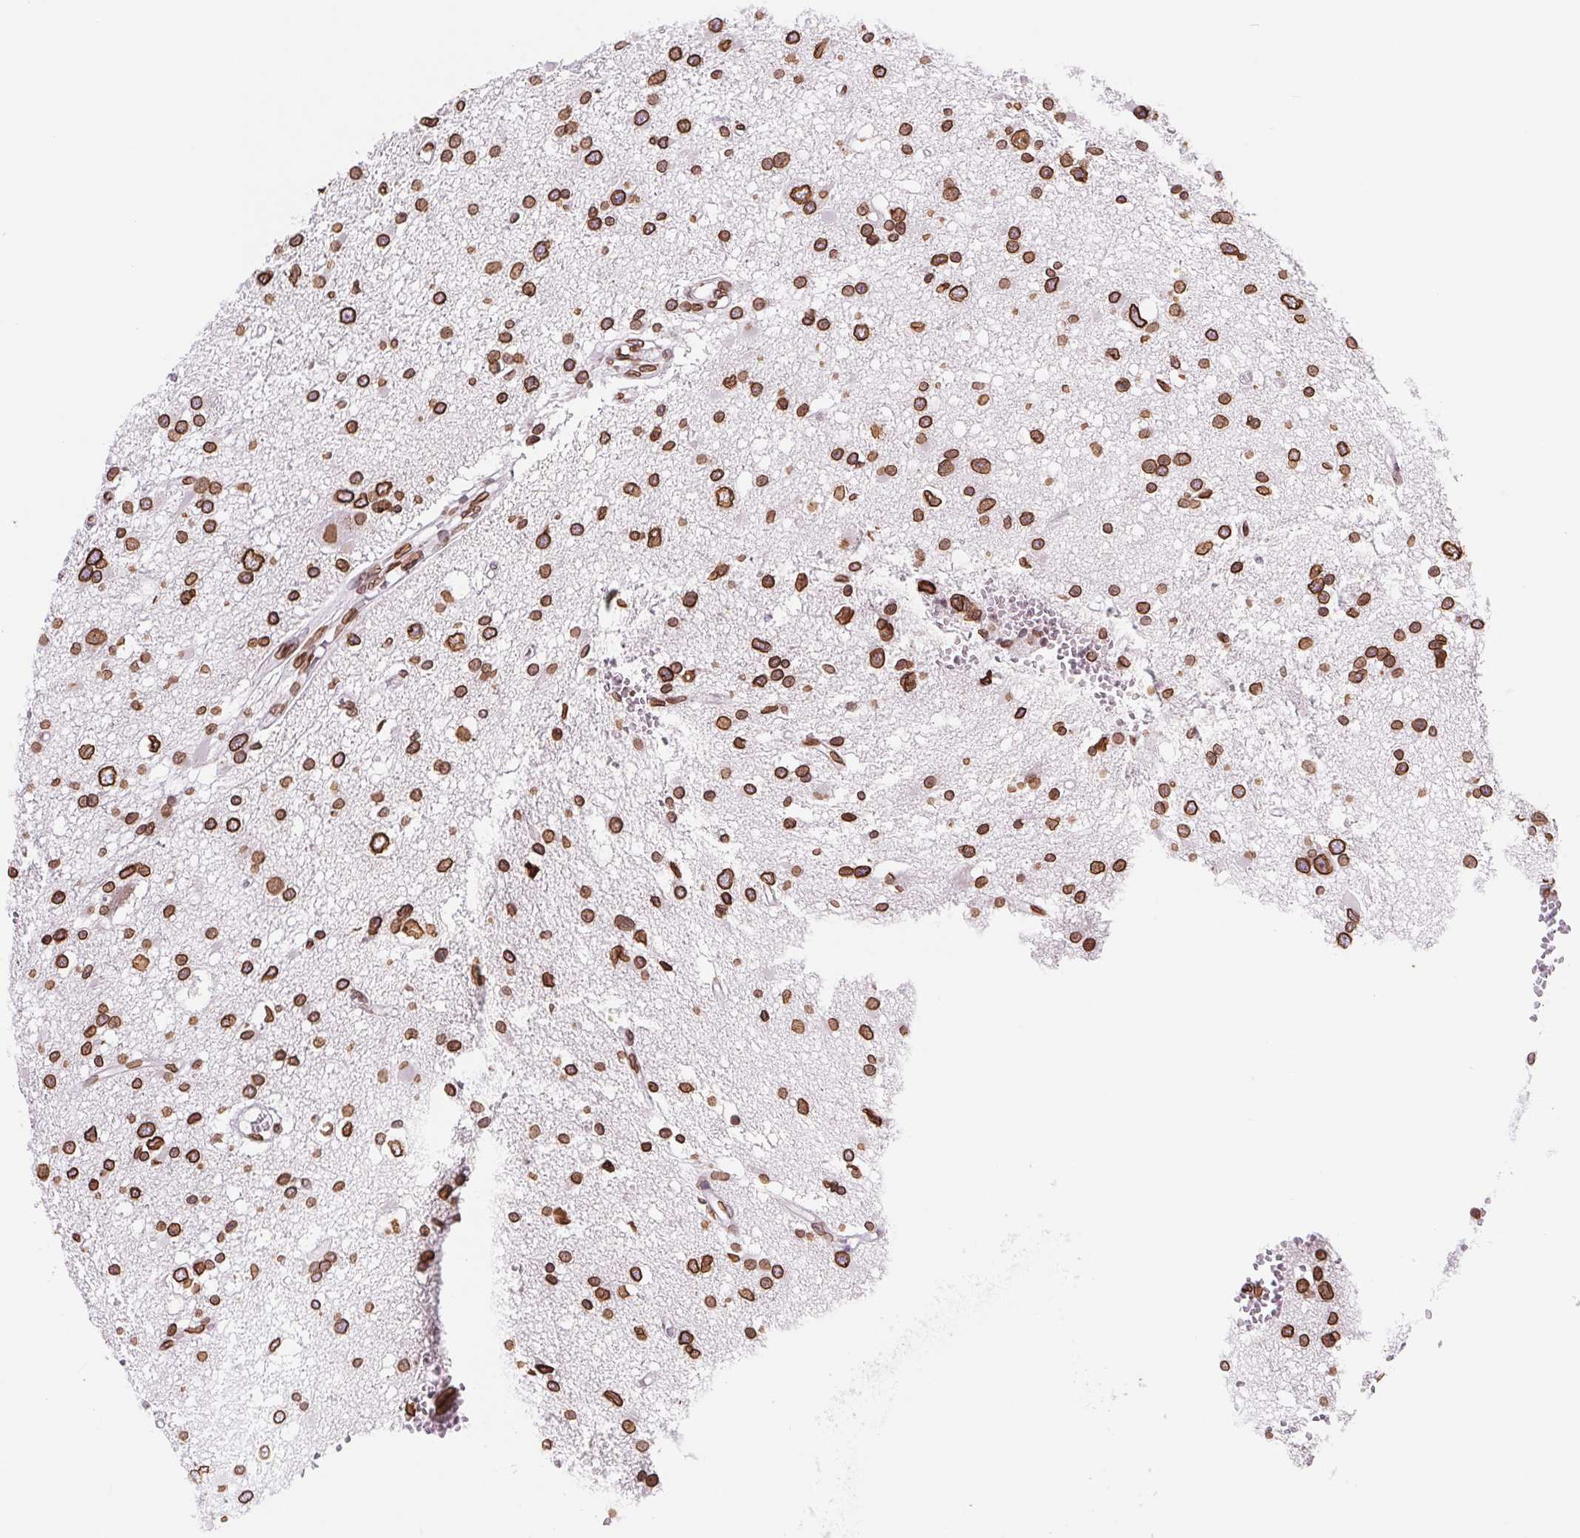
{"staining": {"intensity": "strong", "quantity": ">75%", "location": "cytoplasmic/membranous,nuclear"}, "tissue": "glioma", "cell_type": "Tumor cells", "image_type": "cancer", "snomed": [{"axis": "morphology", "description": "Glioma, malignant, High grade"}, {"axis": "topography", "description": "Brain"}], "caption": "Human malignant high-grade glioma stained with a brown dye reveals strong cytoplasmic/membranous and nuclear positive expression in about >75% of tumor cells.", "gene": "LMNB2", "patient": {"sex": "male", "age": 54}}